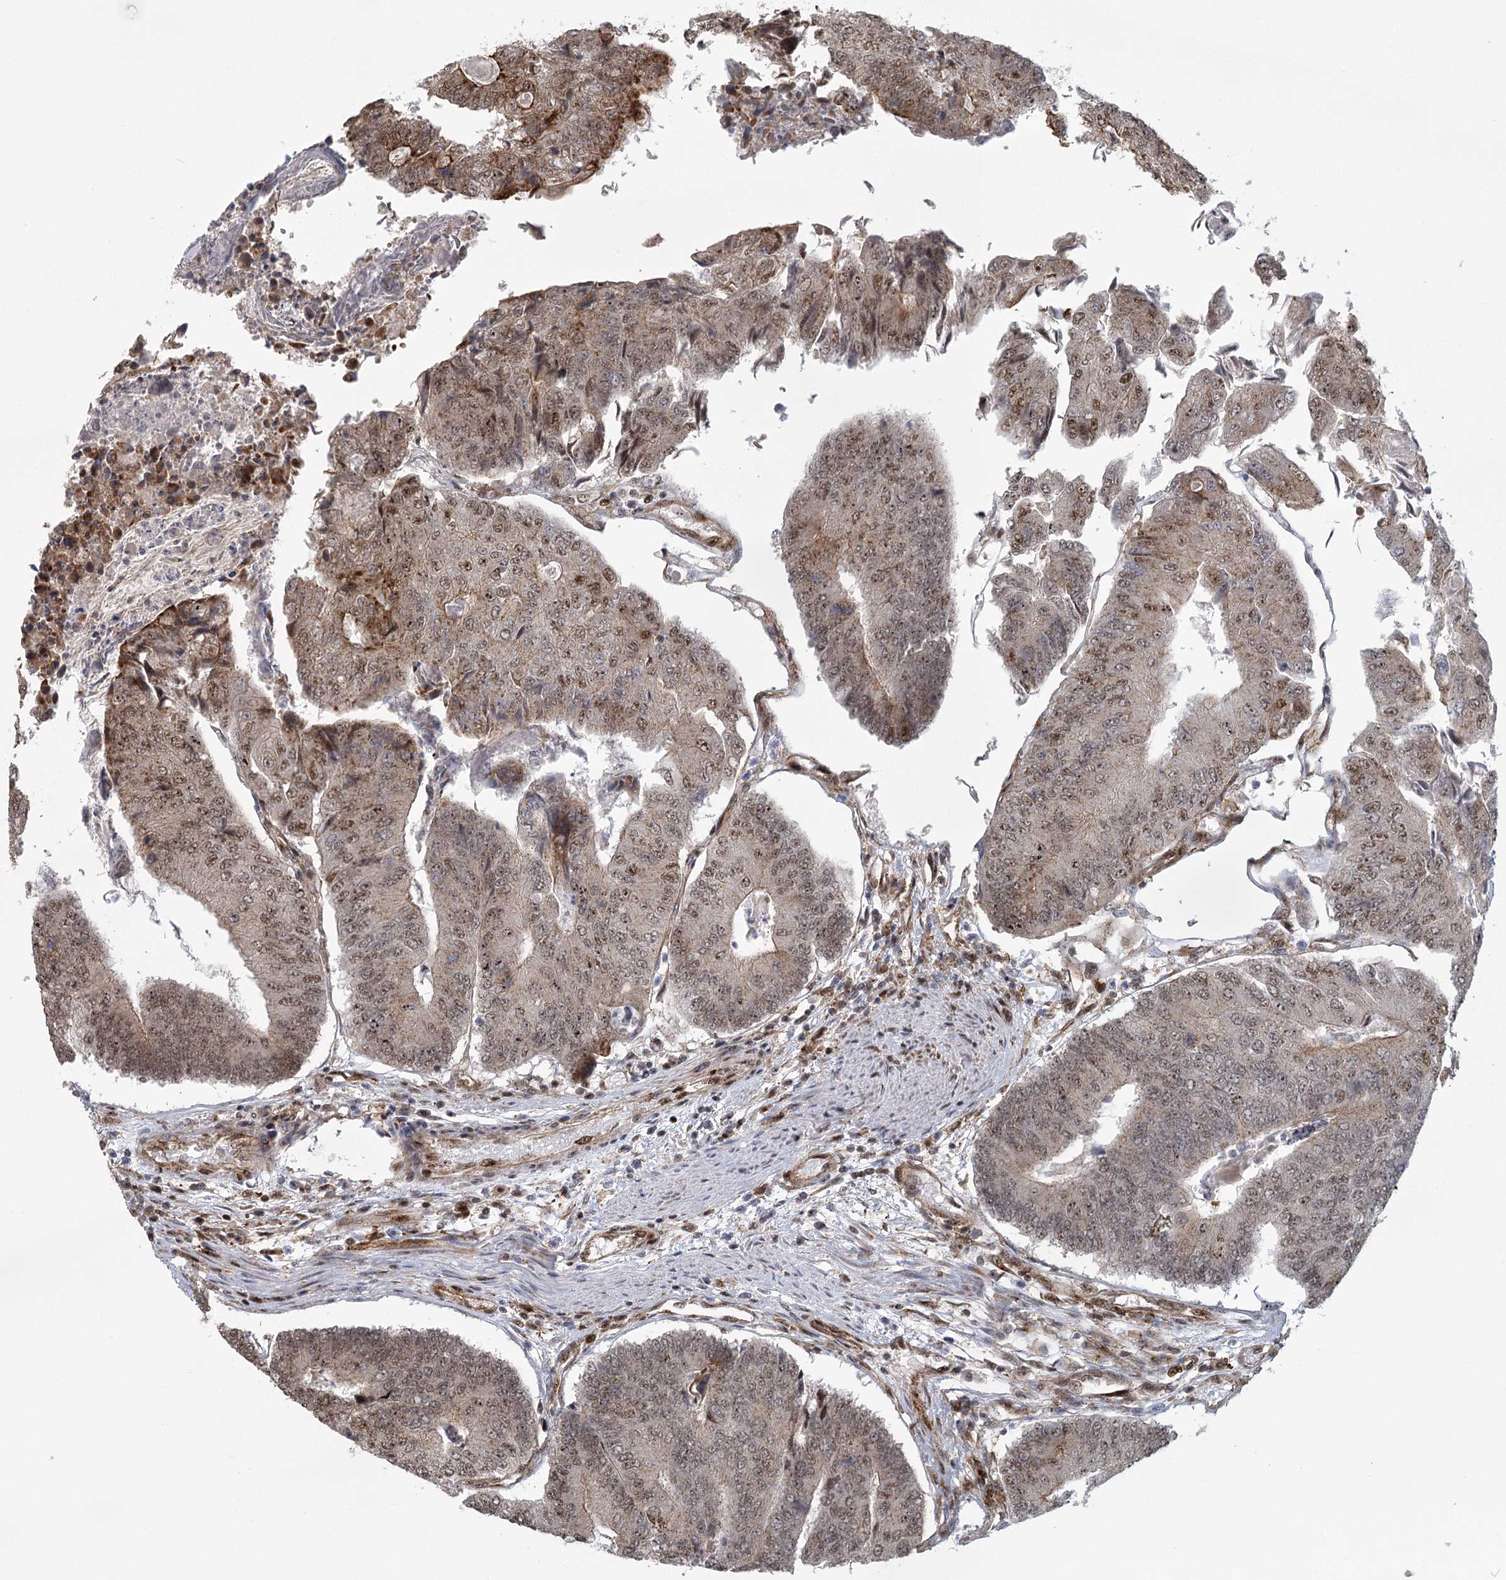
{"staining": {"intensity": "weak", "quantity": ">75%", "location": "nuclear"}, "tissue": "colorectal cancer", "cell_type": "Tumor cells", "image_type": "cancer", "snomed": [{"axis": "morphology", "description": "Adenocarcinoma, NOS"}, {"axis": "topography", "description": "Colon"}], "caption": "Protein analysis of colorectal cancer tissue exhibits weak nuclear staining in approximately >75% of tumor cells.", "gene": "PARM1", "patient": {"sex": "female", "age": 67}}